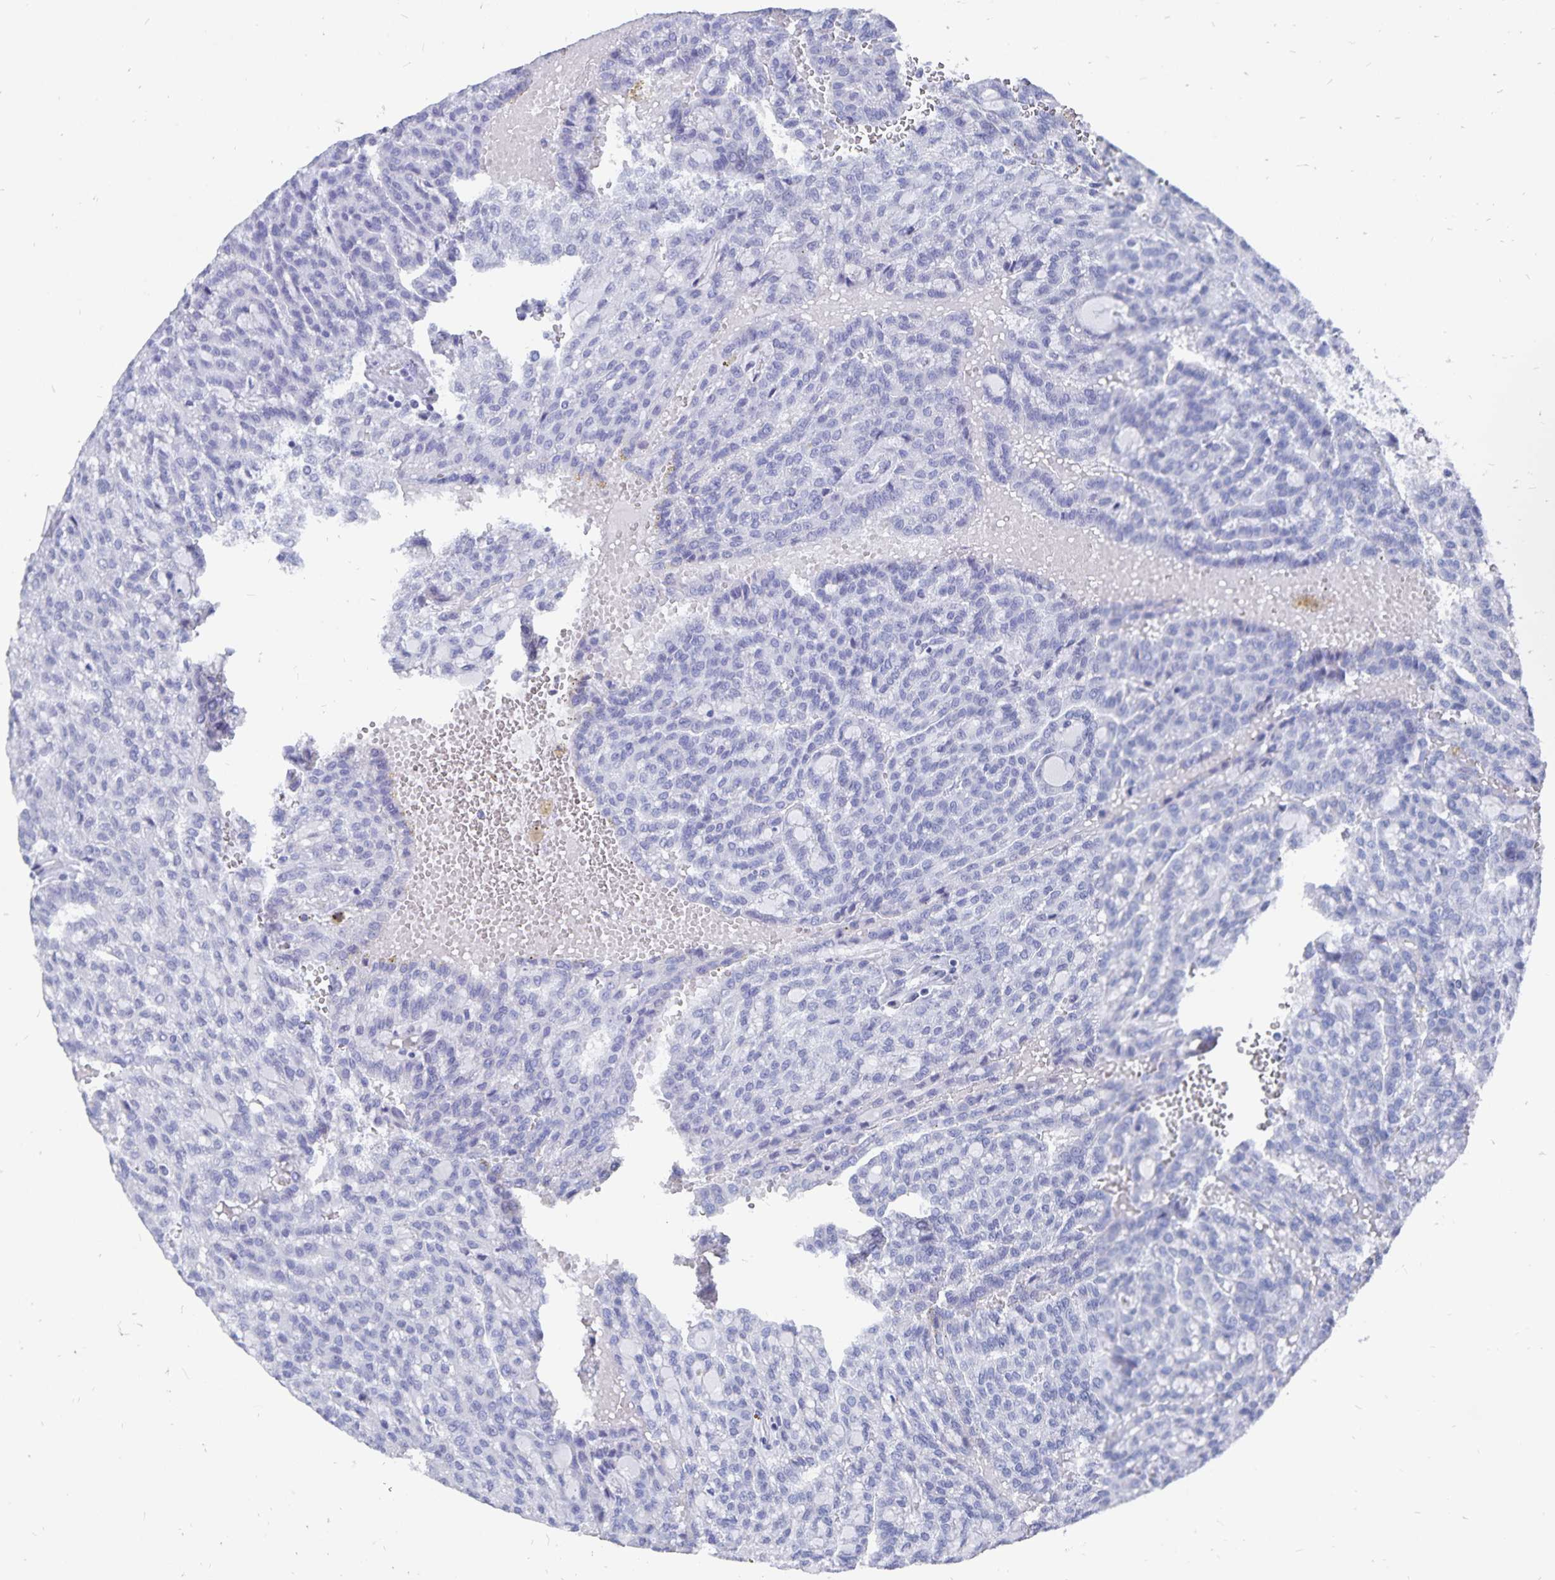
{"staining": {"intensity": "negative", "quantity": "none", "location": "none"}, "tissue": "renal cancer", "cell_type": "Tumor cells", "image_type": "cancer", "snomed": [{"axis": "morphology", "description": "Adenocarcinoma, NOS"}, {"axis": "topography", "description": "Kidney"}], "caption": "DAB immunohistochemical staining of human renal cancer (adenocarcinoma) exhibits no significant staining in tumor cells.", "gene": "ADH1A", "patient": {"sex": "male", "age": 63}}